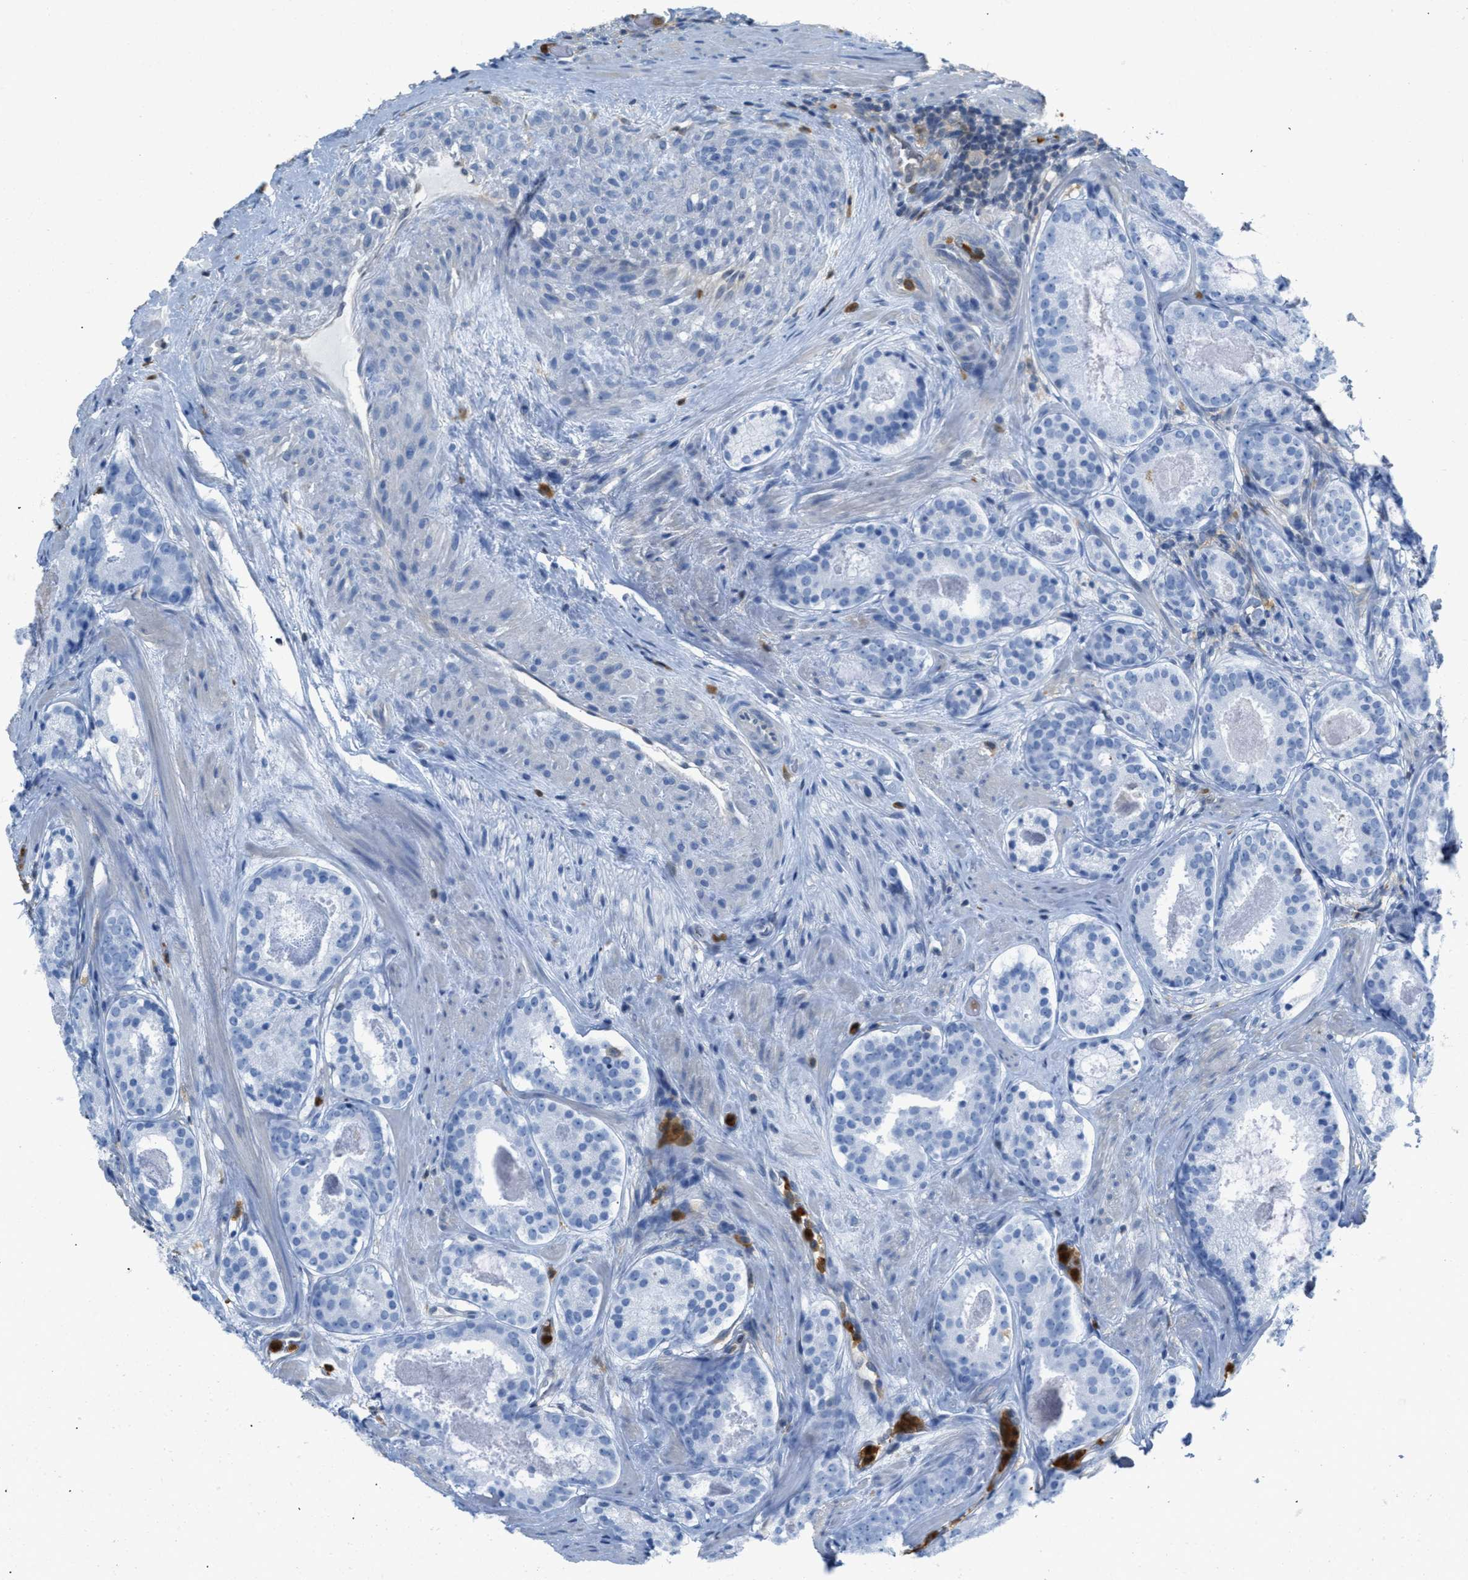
{"staining": {"intensity": "negative", "quantity": "none", "location": "none"}, "tissue": "prostate cancer", "cell_type": "Tumor cells", "image_type": "cancer", "snomed": [{"axis": "morphology", "description": "Adenocarcinoma, Low grade"}, {"axis": "topography", "description": "Prostate"}], "caption": "The image exhibits no significant positivity in tumor cells of prostate cancer.", "gene": "SERPINB1", "patient": {"sex": "male", "age": 69}}